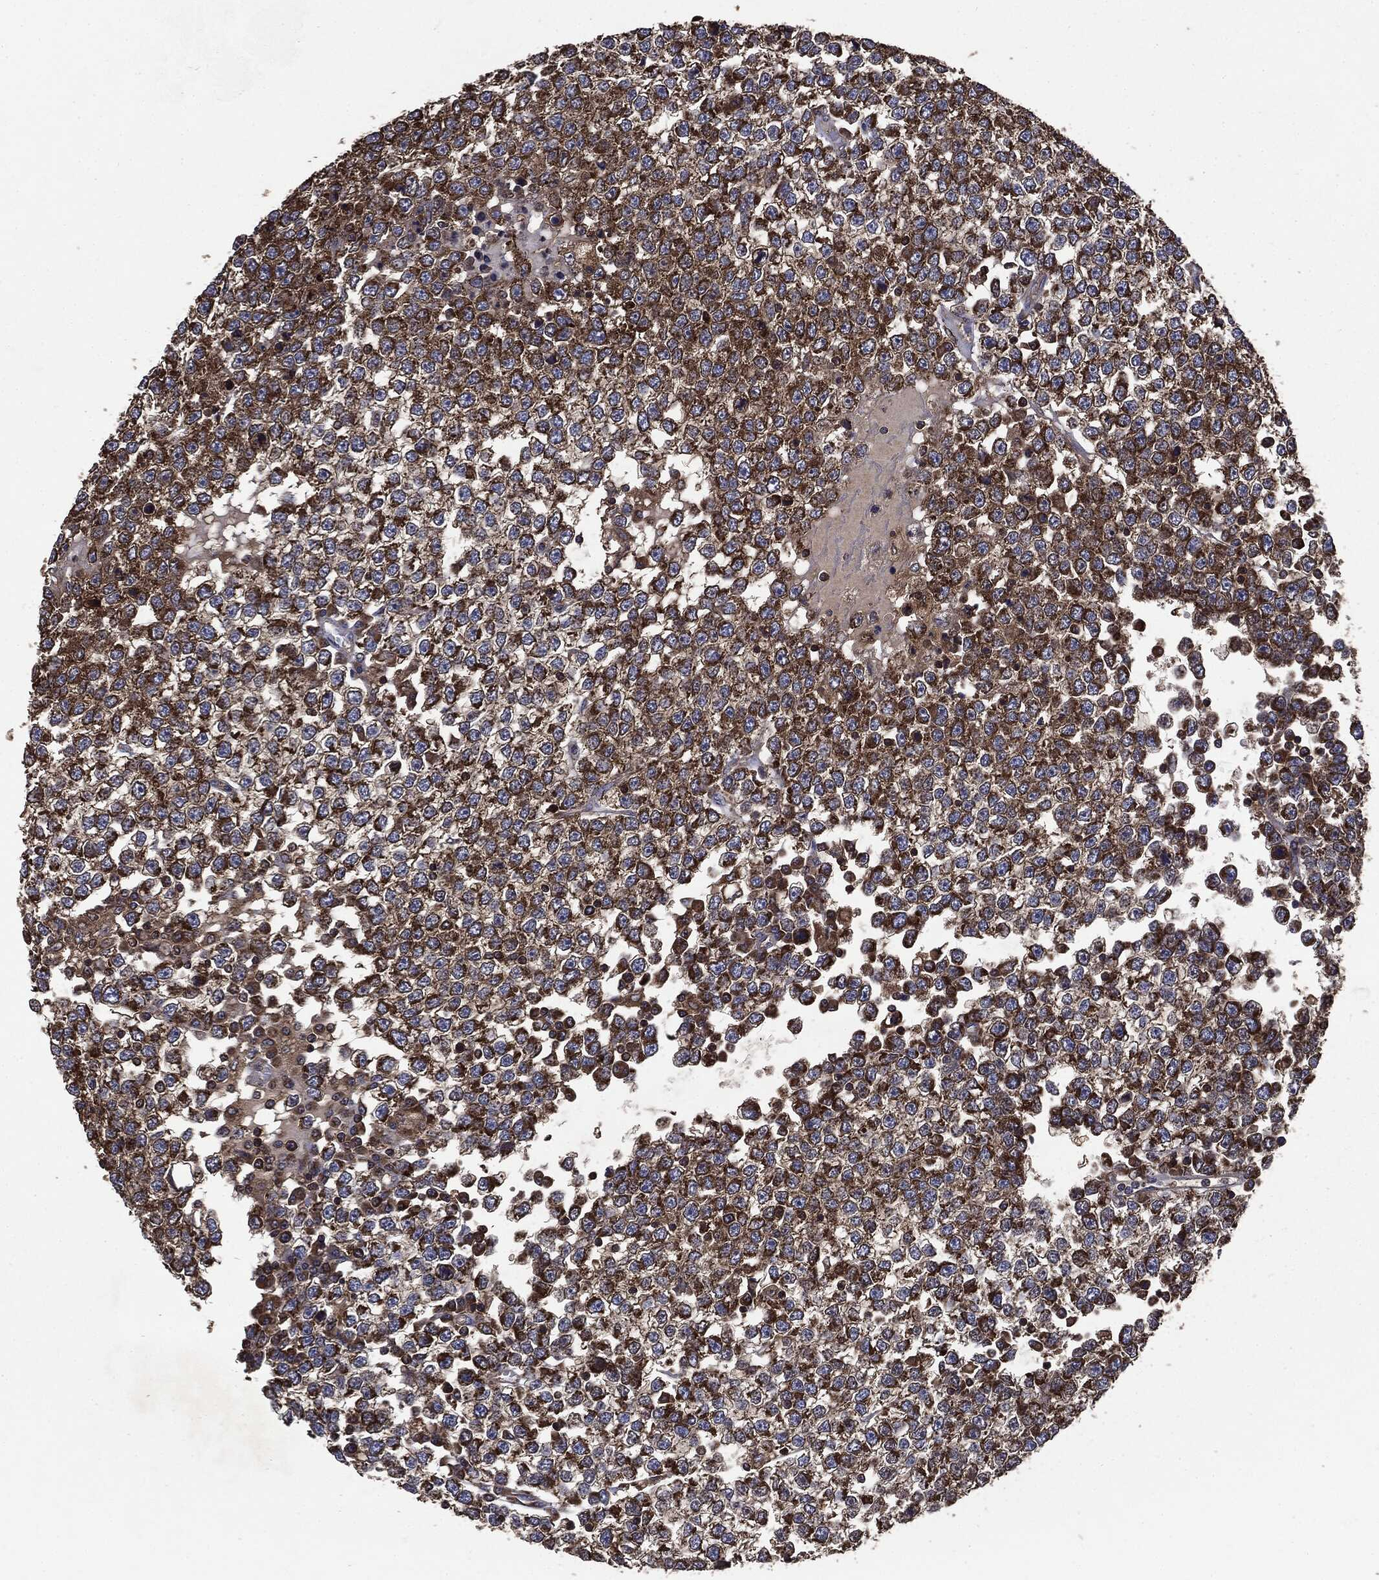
{"staining": {"intensity": "strong", "quantity": ">75%", "location": "cytoplasmic/membranous"}, "tissue": "testis cancer", "cell_type": "Tumor cells", "image_type": "cancer", "snomed": [{"axis": "morphology", "description": "Seminoma, NOS"}, {"axis": "topography", "description": "Testis"}], "caption": "Protein staining of seminoma (testis) tissue displays strong cytoplasmic/membranous expression in approximately >75% of tumor cells.", "gene": "MAPK6", "patient": {"sex": "male", "age": 65}}